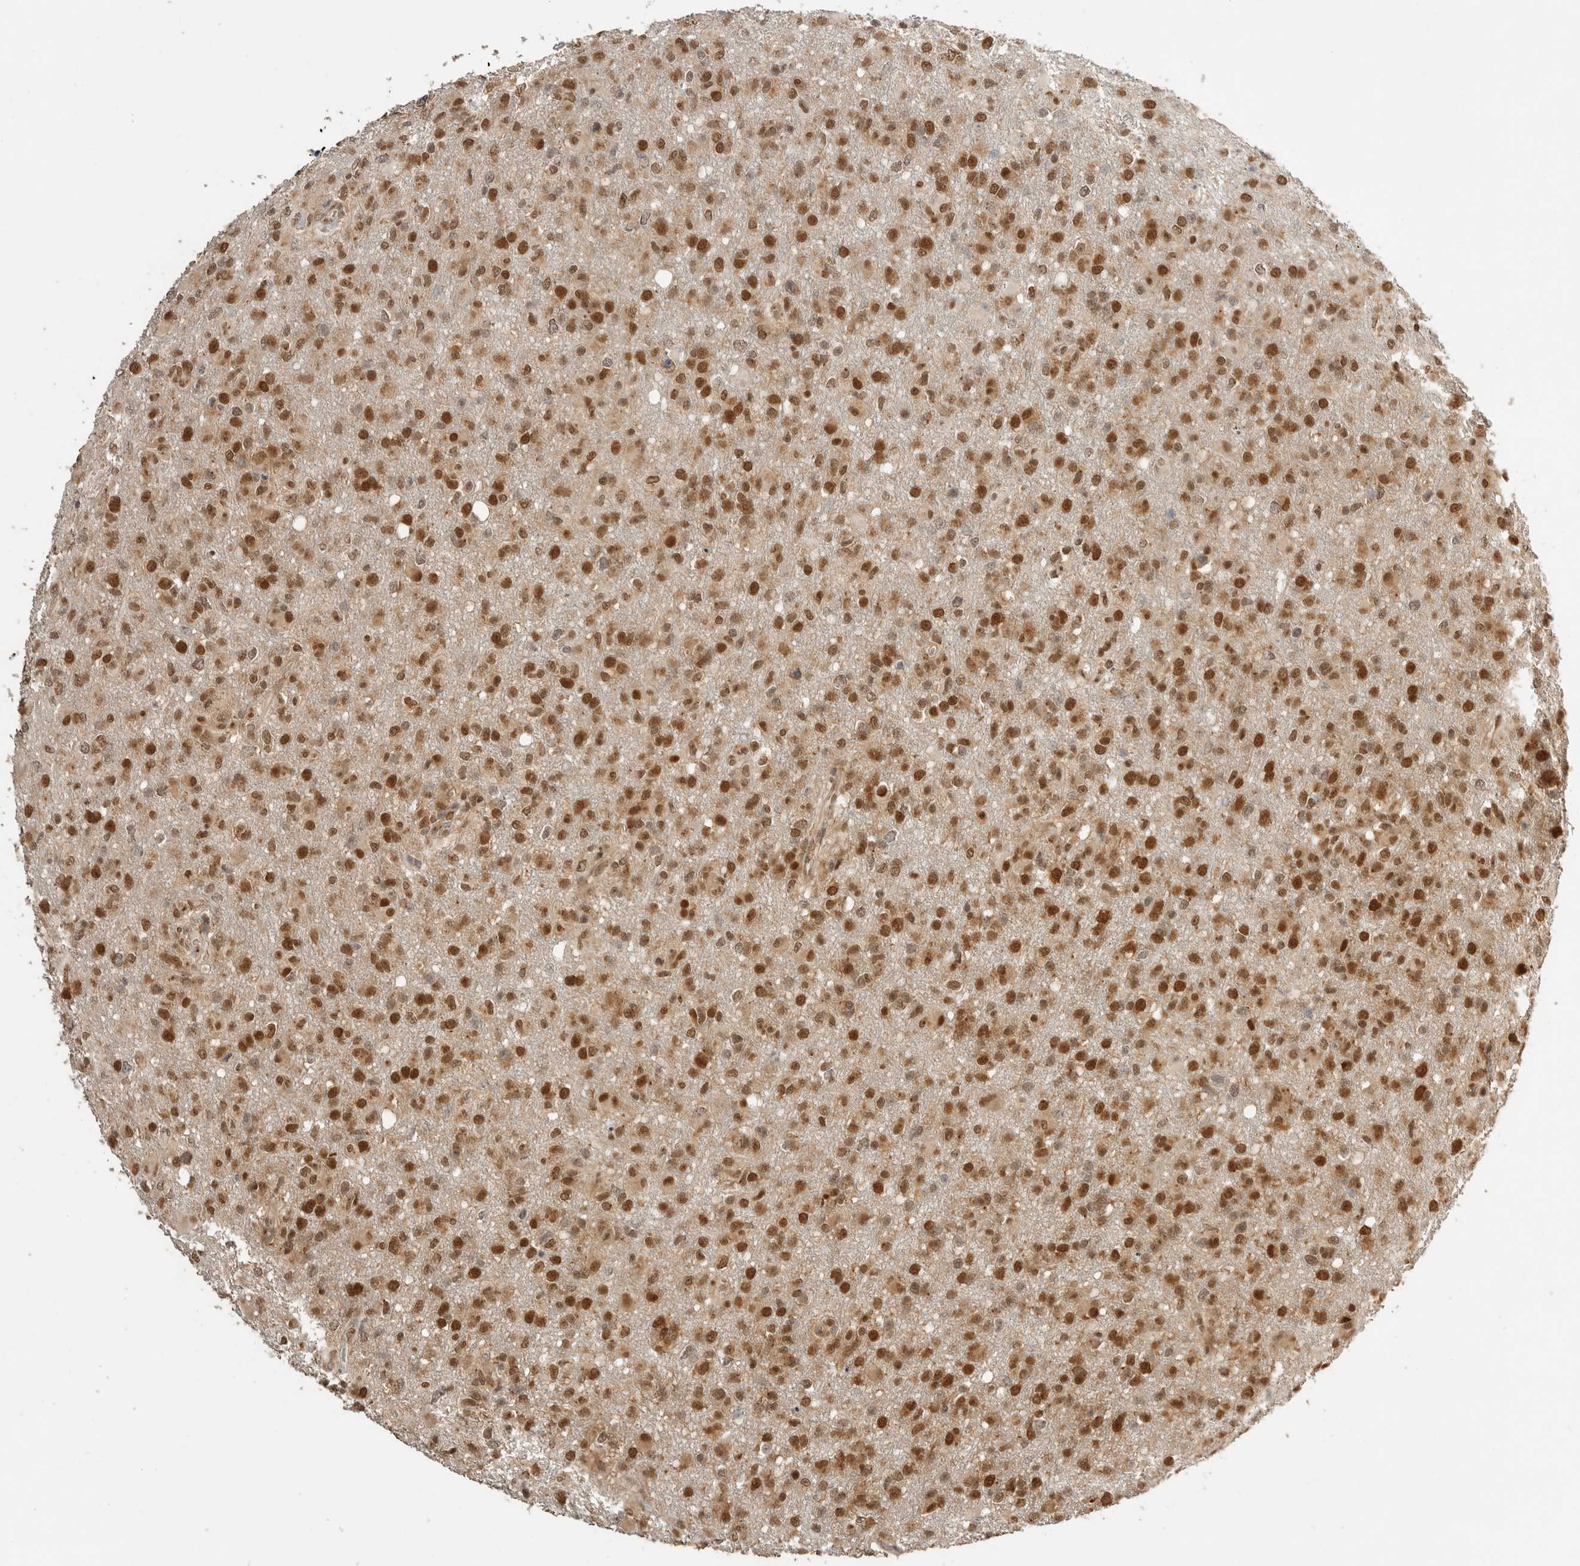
{"staining": {"intensity": "strong", "quantity": "25%-75%", "location": "cytoplasmic/membranous,nuclear"}, "tissue": "glioma", "cell_type": "Tumor cells", "image_type": "cancer", "snomed": [{"axis": "morphology", "description": "Glioma, malignant, High grade"}, {"axis": "topography", "description": "Brain"}], "caption": "Immunohistochemistry (IHC) histopathology image of human glioma stained for a protein (brown), which demonstrates high levels of strong cytoplasmic/membranous and nuclear staining in approximately 25%-75% of tumor cells.", "gene": "ALKAL1", "patient": {"sex": "female", "age": 57}}